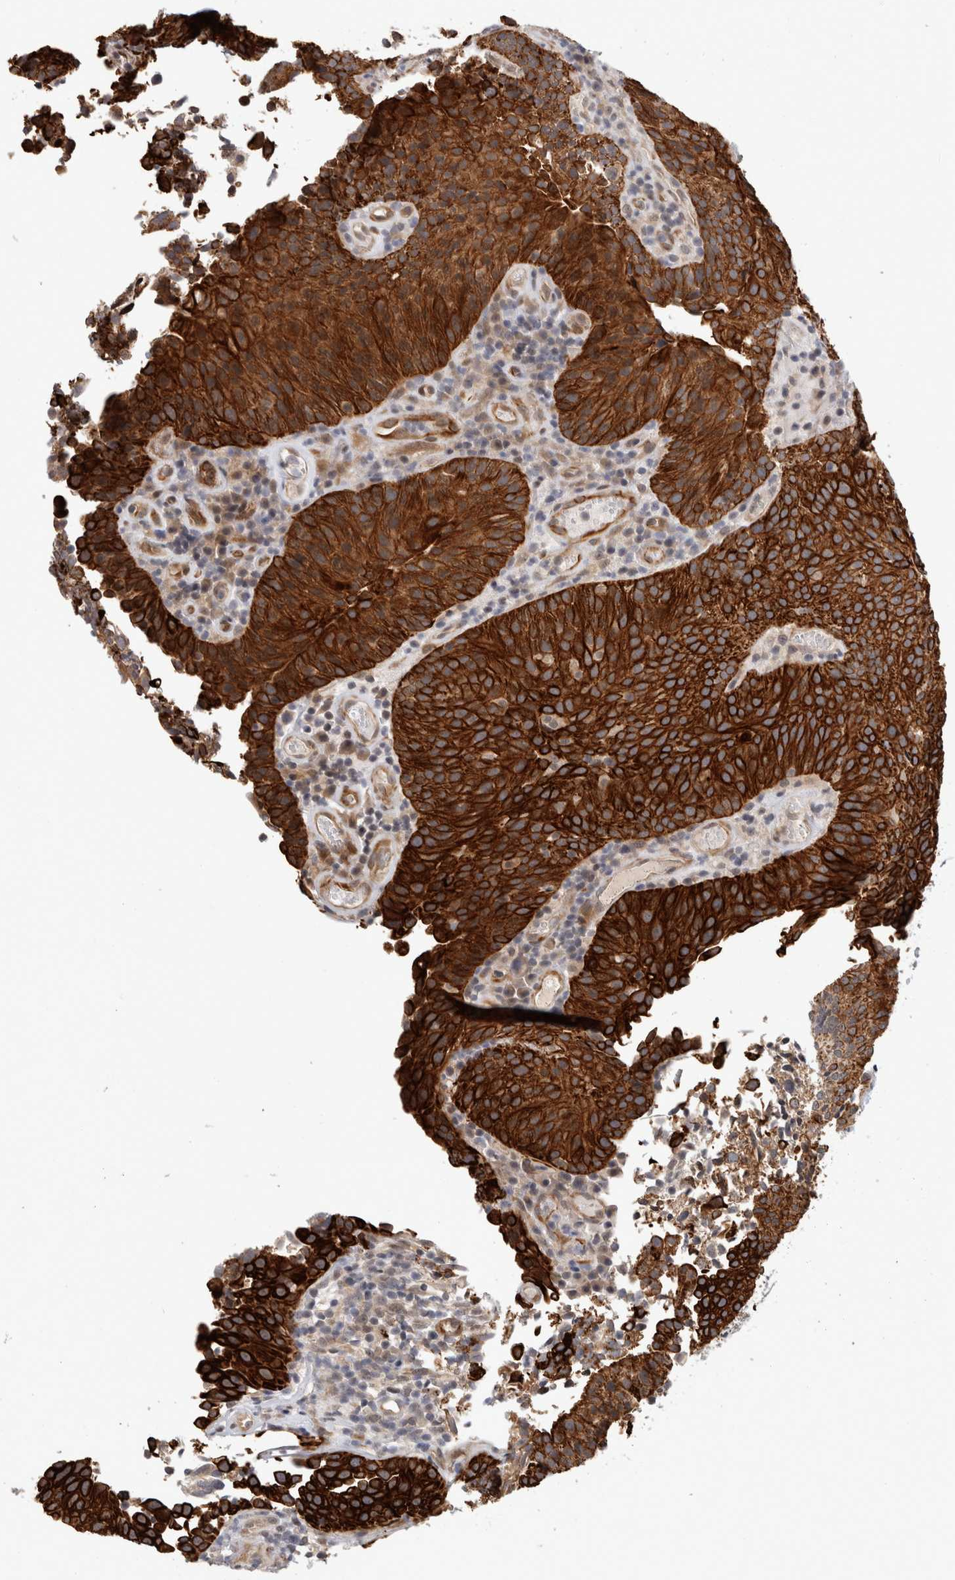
{"staining": {"intensity": "strong", "quantity": ">75%", "location": "cytoplasmic/membranous"}, "tissue": "urothelial cancer", "cell_type": "Tumor cells", "image_type": "cancer", "snomed": [{"axis": "morphology", "description": "Urothelial carcinoma, Low grade"}, {"axis": "topography", "description": "Urinary bladder"}], "caption": "Tumor cells display high levels of strong cytoplasmic/membranous positivity in about >75% of cells in urothelial cancer.", "gene": "CRISPLD1", "patient": {"sex": "male", "age": 86}}